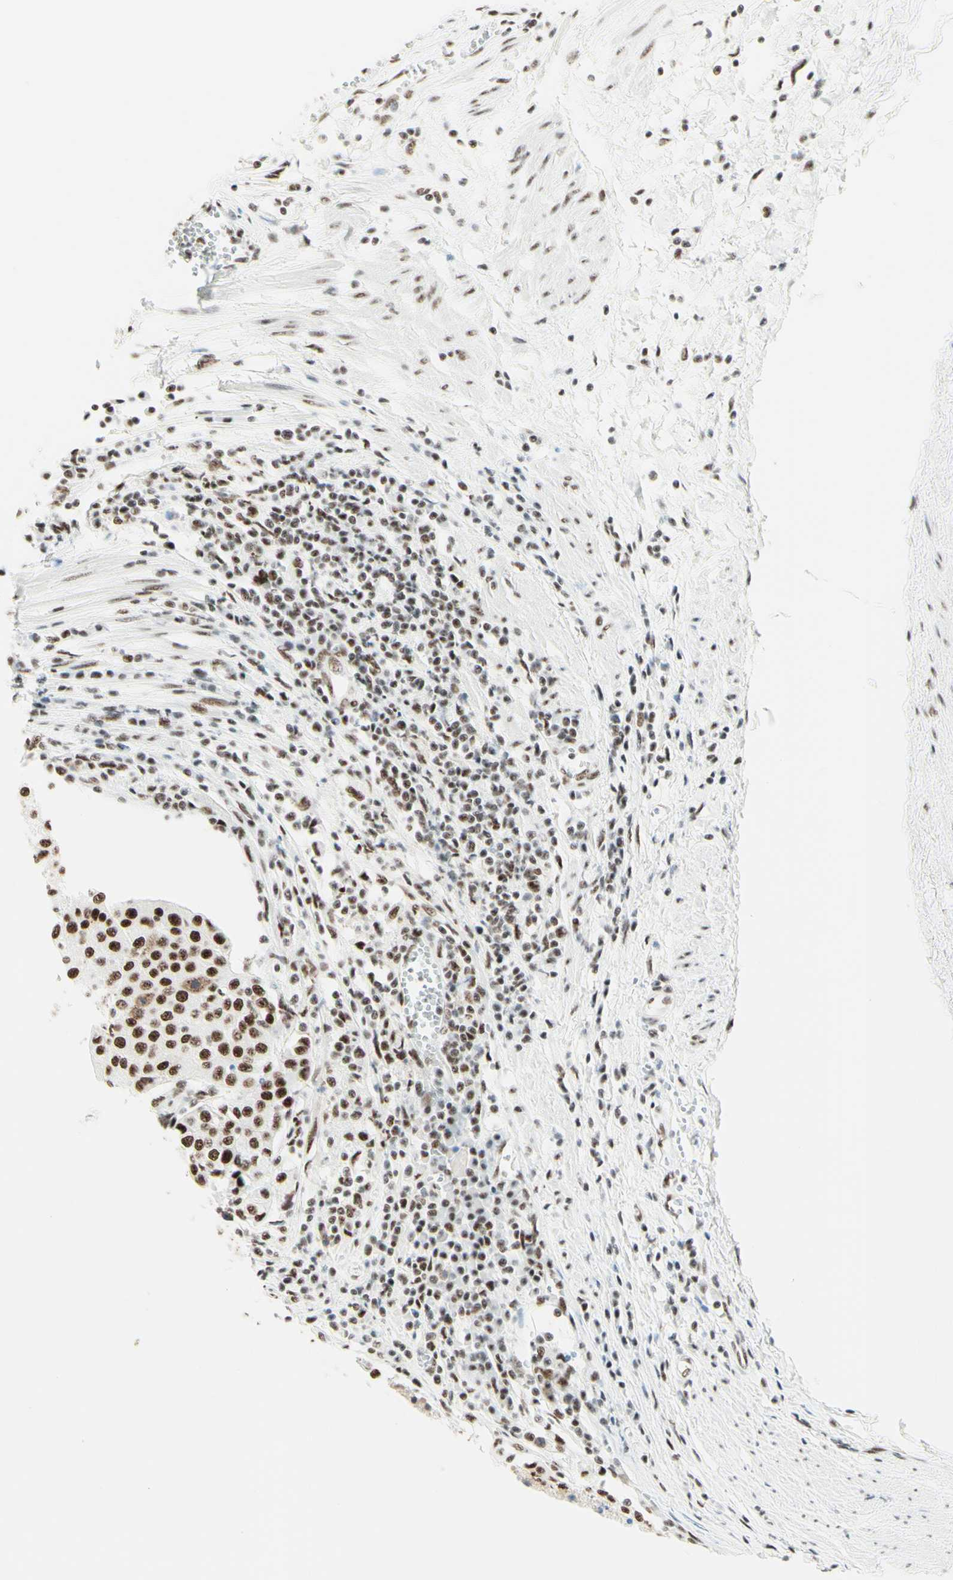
{"staining": {"intensity": "strong", "quantity": ">75%", "location": "nuclear"}, "tissue": "urothelial cancer", "cell_type": "Tumor cells", "image_type": "cancer", "snomed": [{"axis": "morphology", "description": "Urothelial carcinoma, High grade"}, {"axis": "topography", "description": "Urinary bladder"}], "caption": "Protein positivity by IHC displays strong nuclear staining in about >75% of tumor cells in urothelial carcinoma (high-grade).", "gene": "WTAP", "patient": {"sex": "female", "age": 85}}